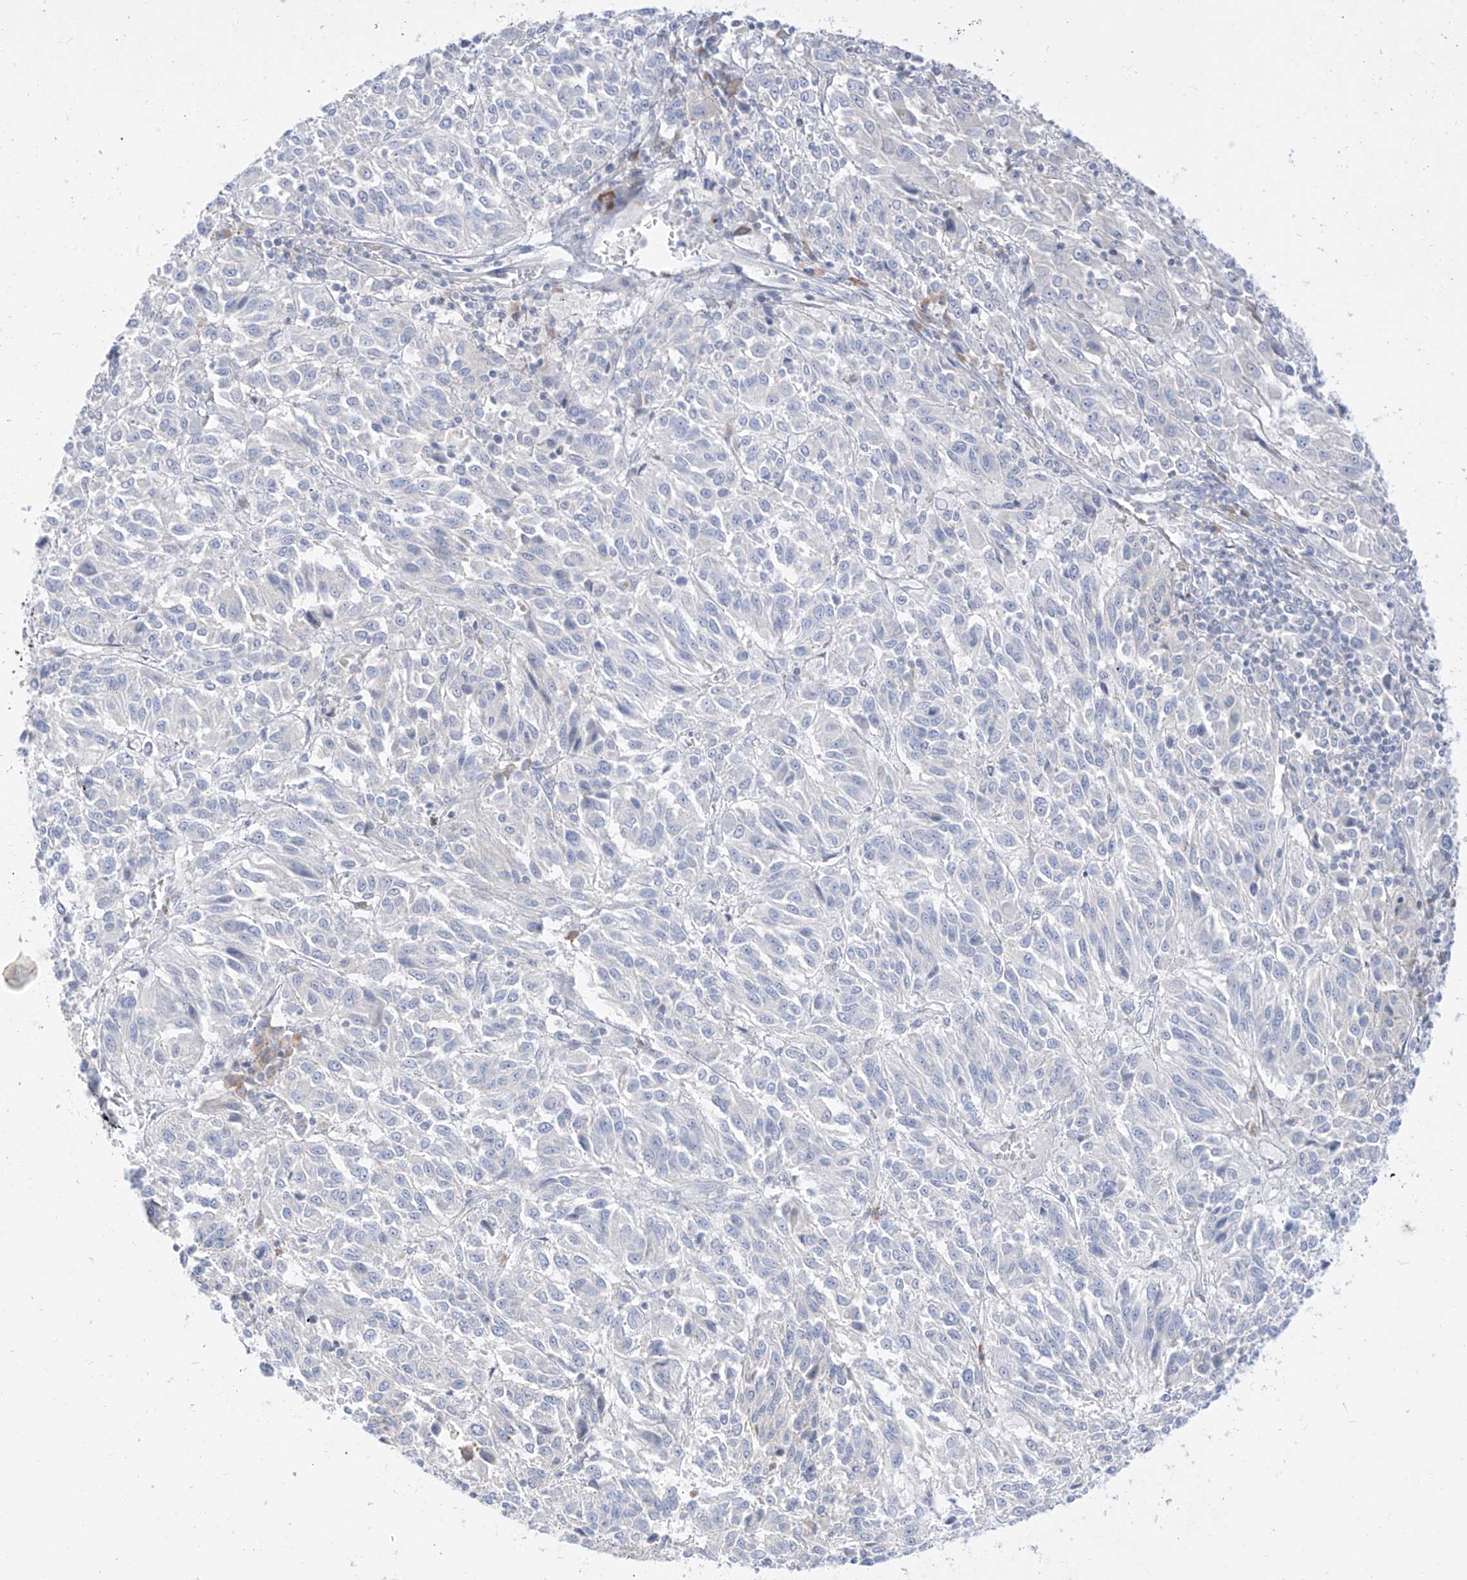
{"staining": {"intensity": "negative", "quantity": "none", "location": "none"}, "tissue": "melanoma", "cell_type": "Tumor cells", "image_type": "cancer", "snomed": [{"axis": "morphology", "description": "Malignant melanoma, Metastatic site"}, {"axis": "topography", "description": "Lung"}], "caption": "High magnification brightfield microscopy of malignant melanoma (metastatic site) stained with DAB (3,3'-diaminobenzidine) (brown) and counterstained with hematoxylin (blue): tumor cells show no significant staining.", "gene": "SYTL3", "patient": {"sex": "male", "age": 64}}